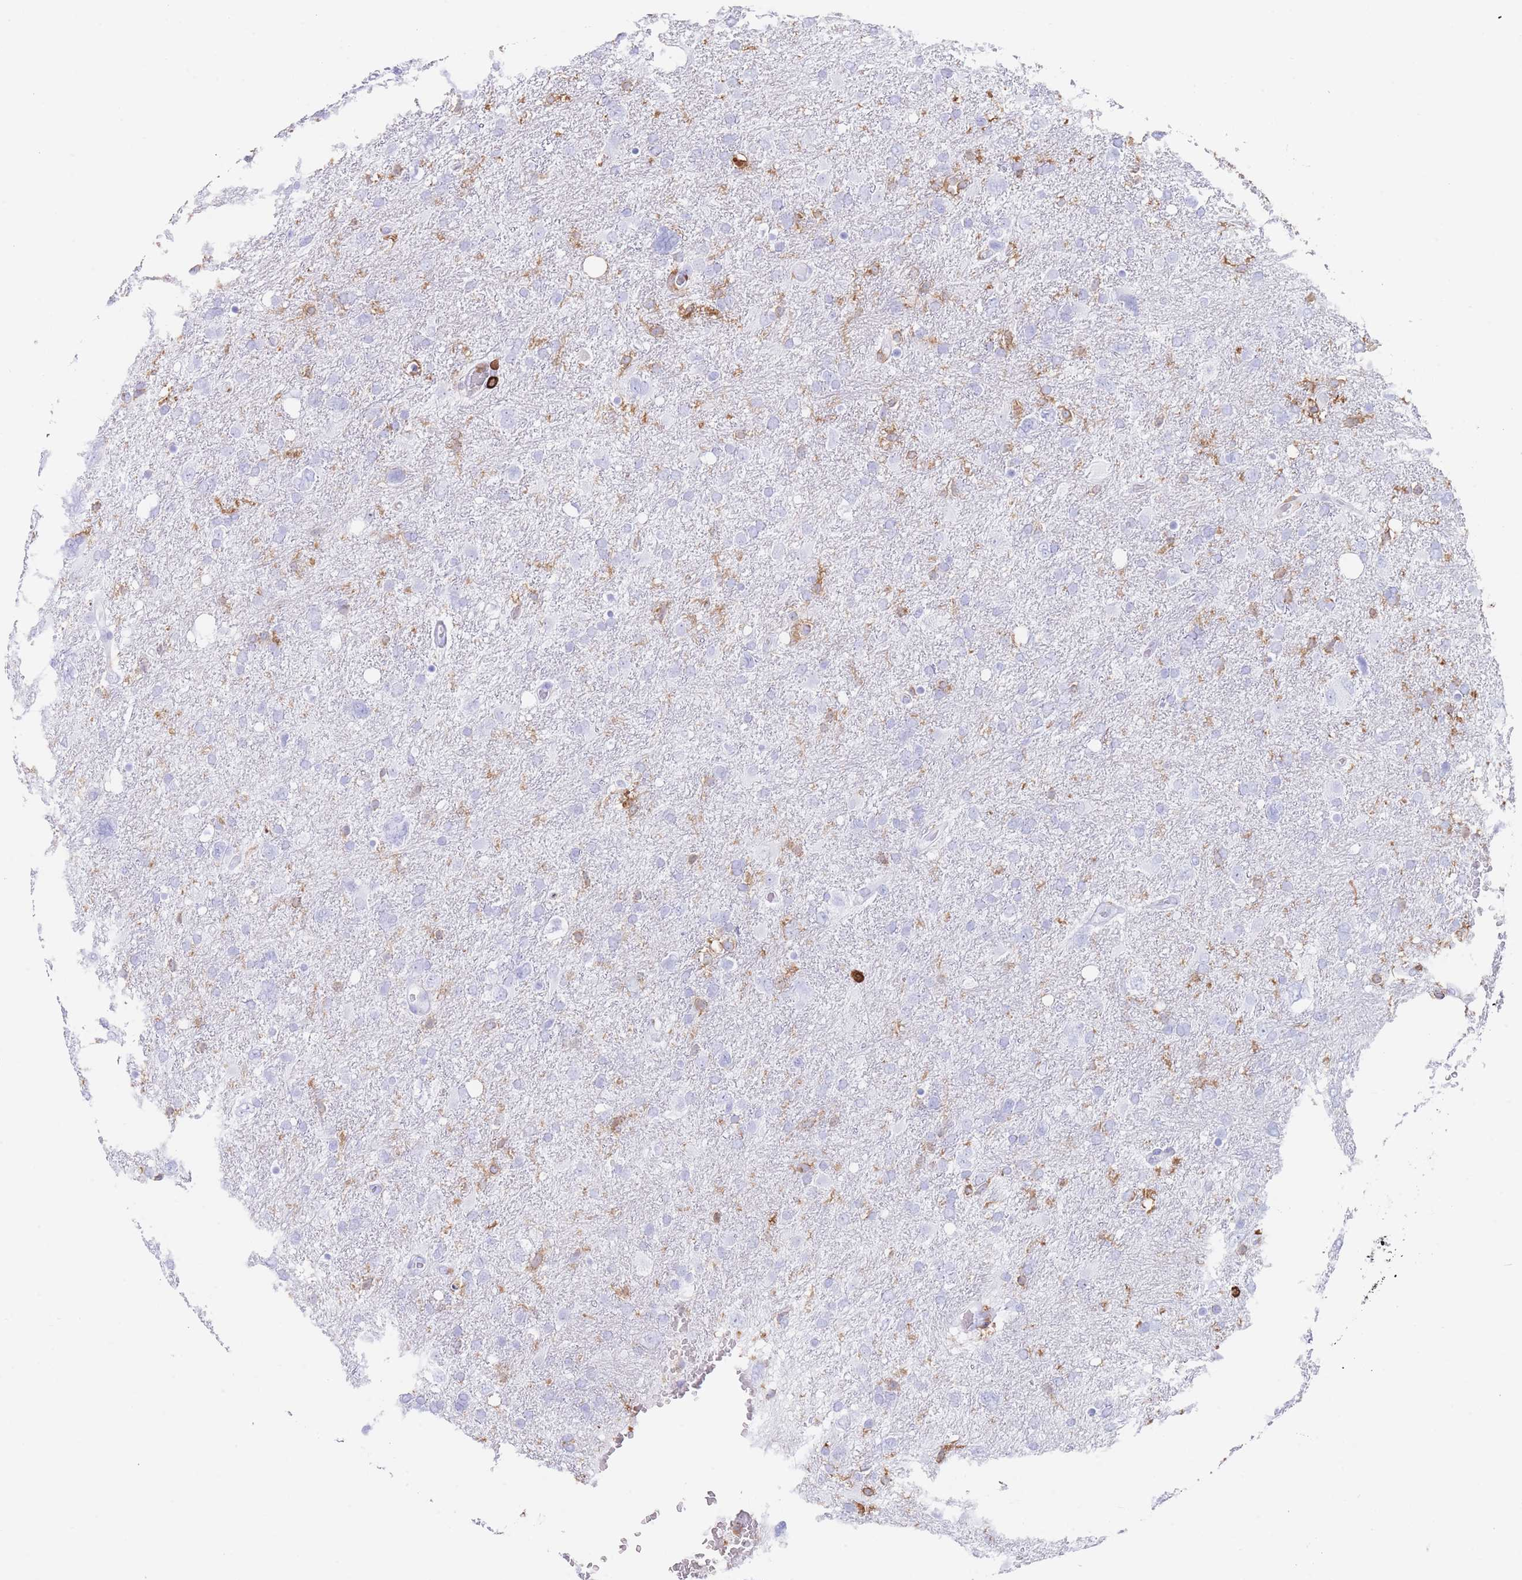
{"staining": {"intensity": "moderate", "quantity": "<25%", "location": "cytoplasmic/membranous"}, "tissue": "glioma", "cell_type": "Tumor cells", "image_type": "cancer", "snomed": [{"axis": "morphology", "description": "Glioma, malignant, High grade"}, {"axis": "topography", "description": "Brain"}], "caption": "Human high-grade glioma (malignant) stained with a protein marker reveals moderate staining in tumor cells.", "gene": "CORO1A", "patient": {"sex": "male", "age": 61}}